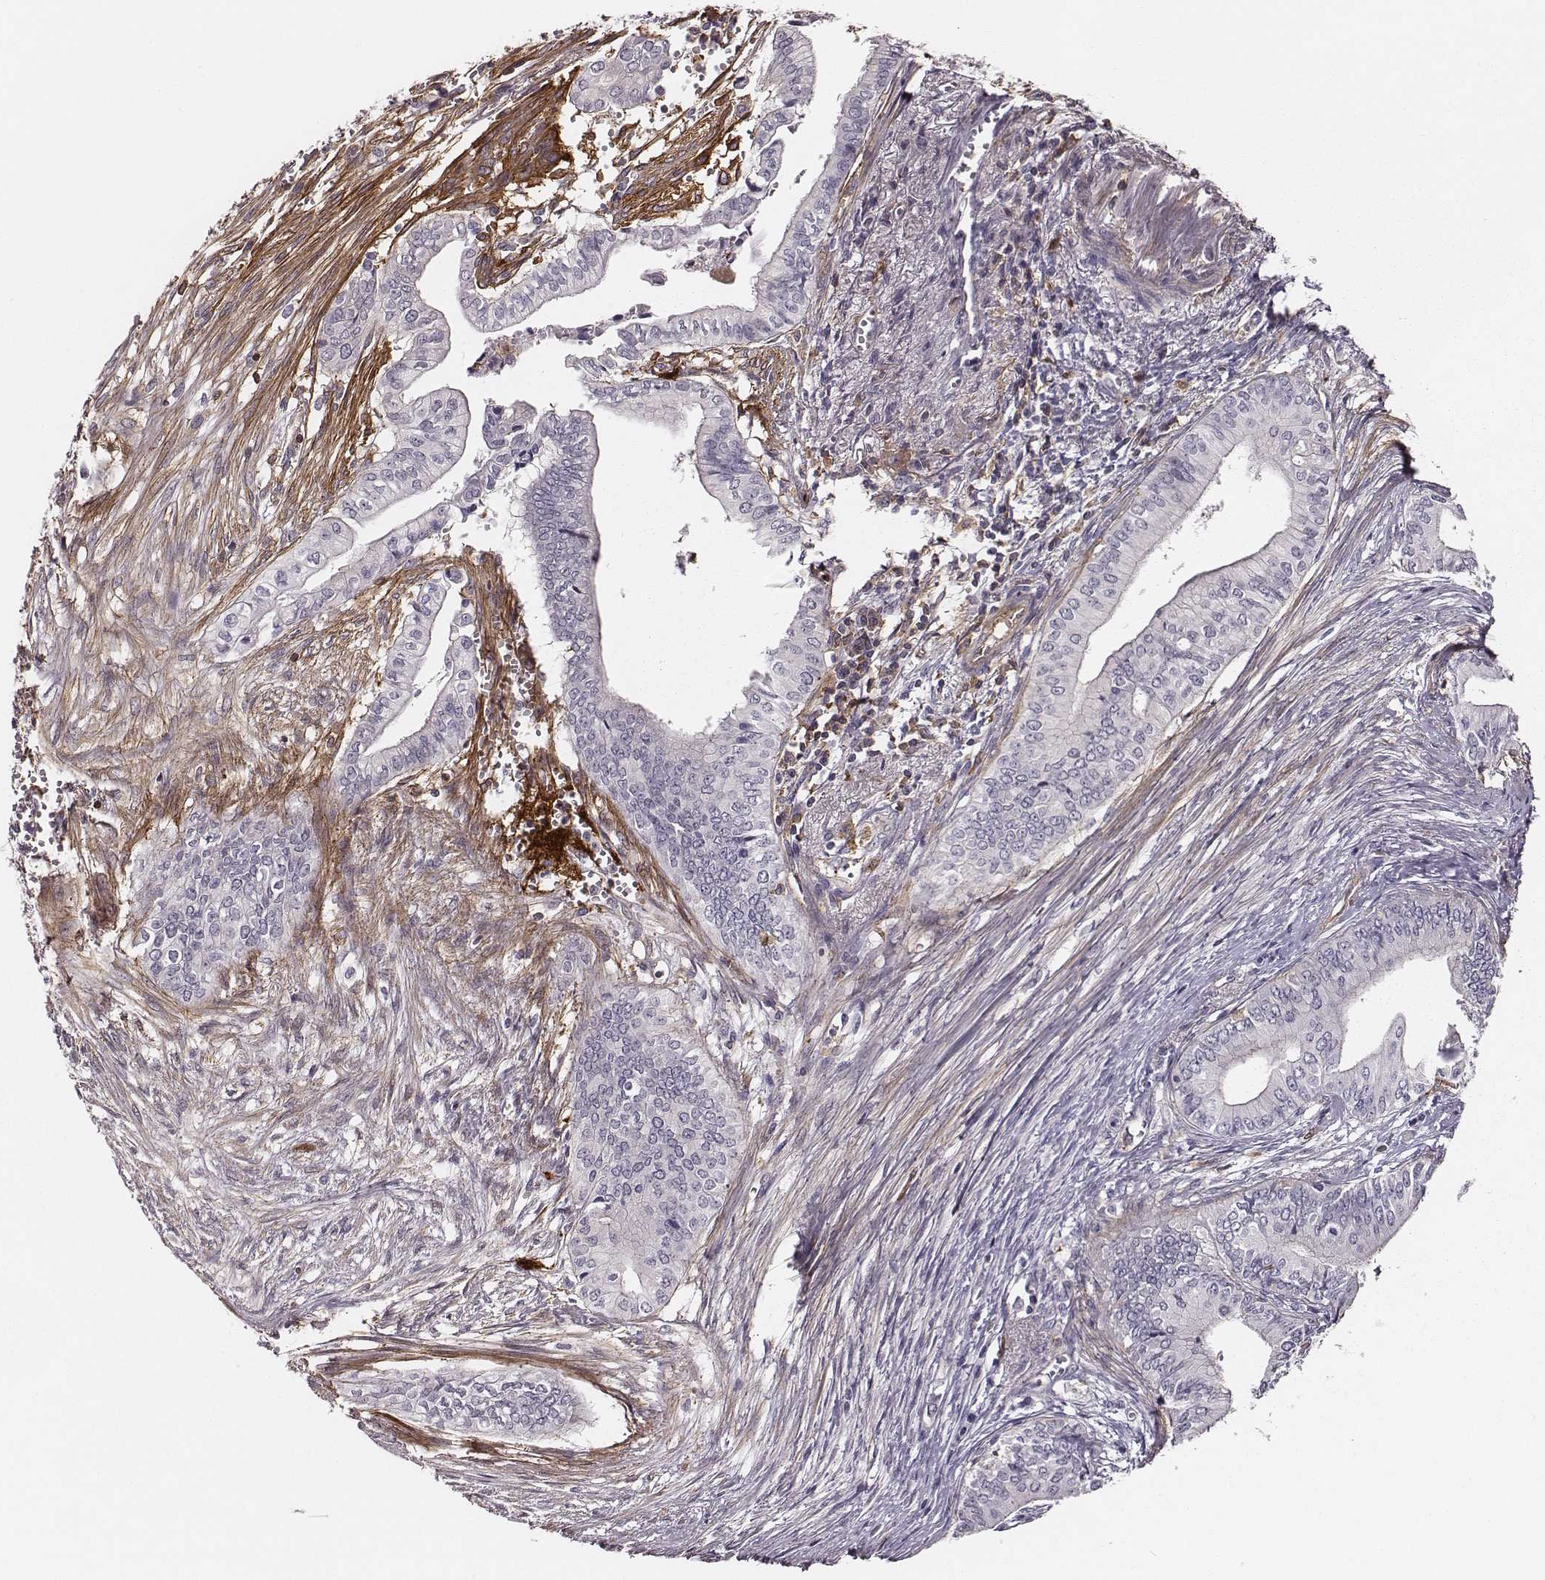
{"staining": {"intensity": "negative", "quantity": "none", "location": "none"}, "tissue": "pancreatic cancer", "cell_type": "Tumor cells", "image_type": "cancer", "snomed": [{"axis": "morphology", "description": "Adenocarcinoma, NOS"}, {"axis": "topography", "description": "Pancreas"}], "caption": "Pancreatic adenocarcinoma stained for a protein using immunohistochemistry exhibits no staining tumor cells.", "gene": "ZYX", "patient": {"sex": "female", "age": 61}}